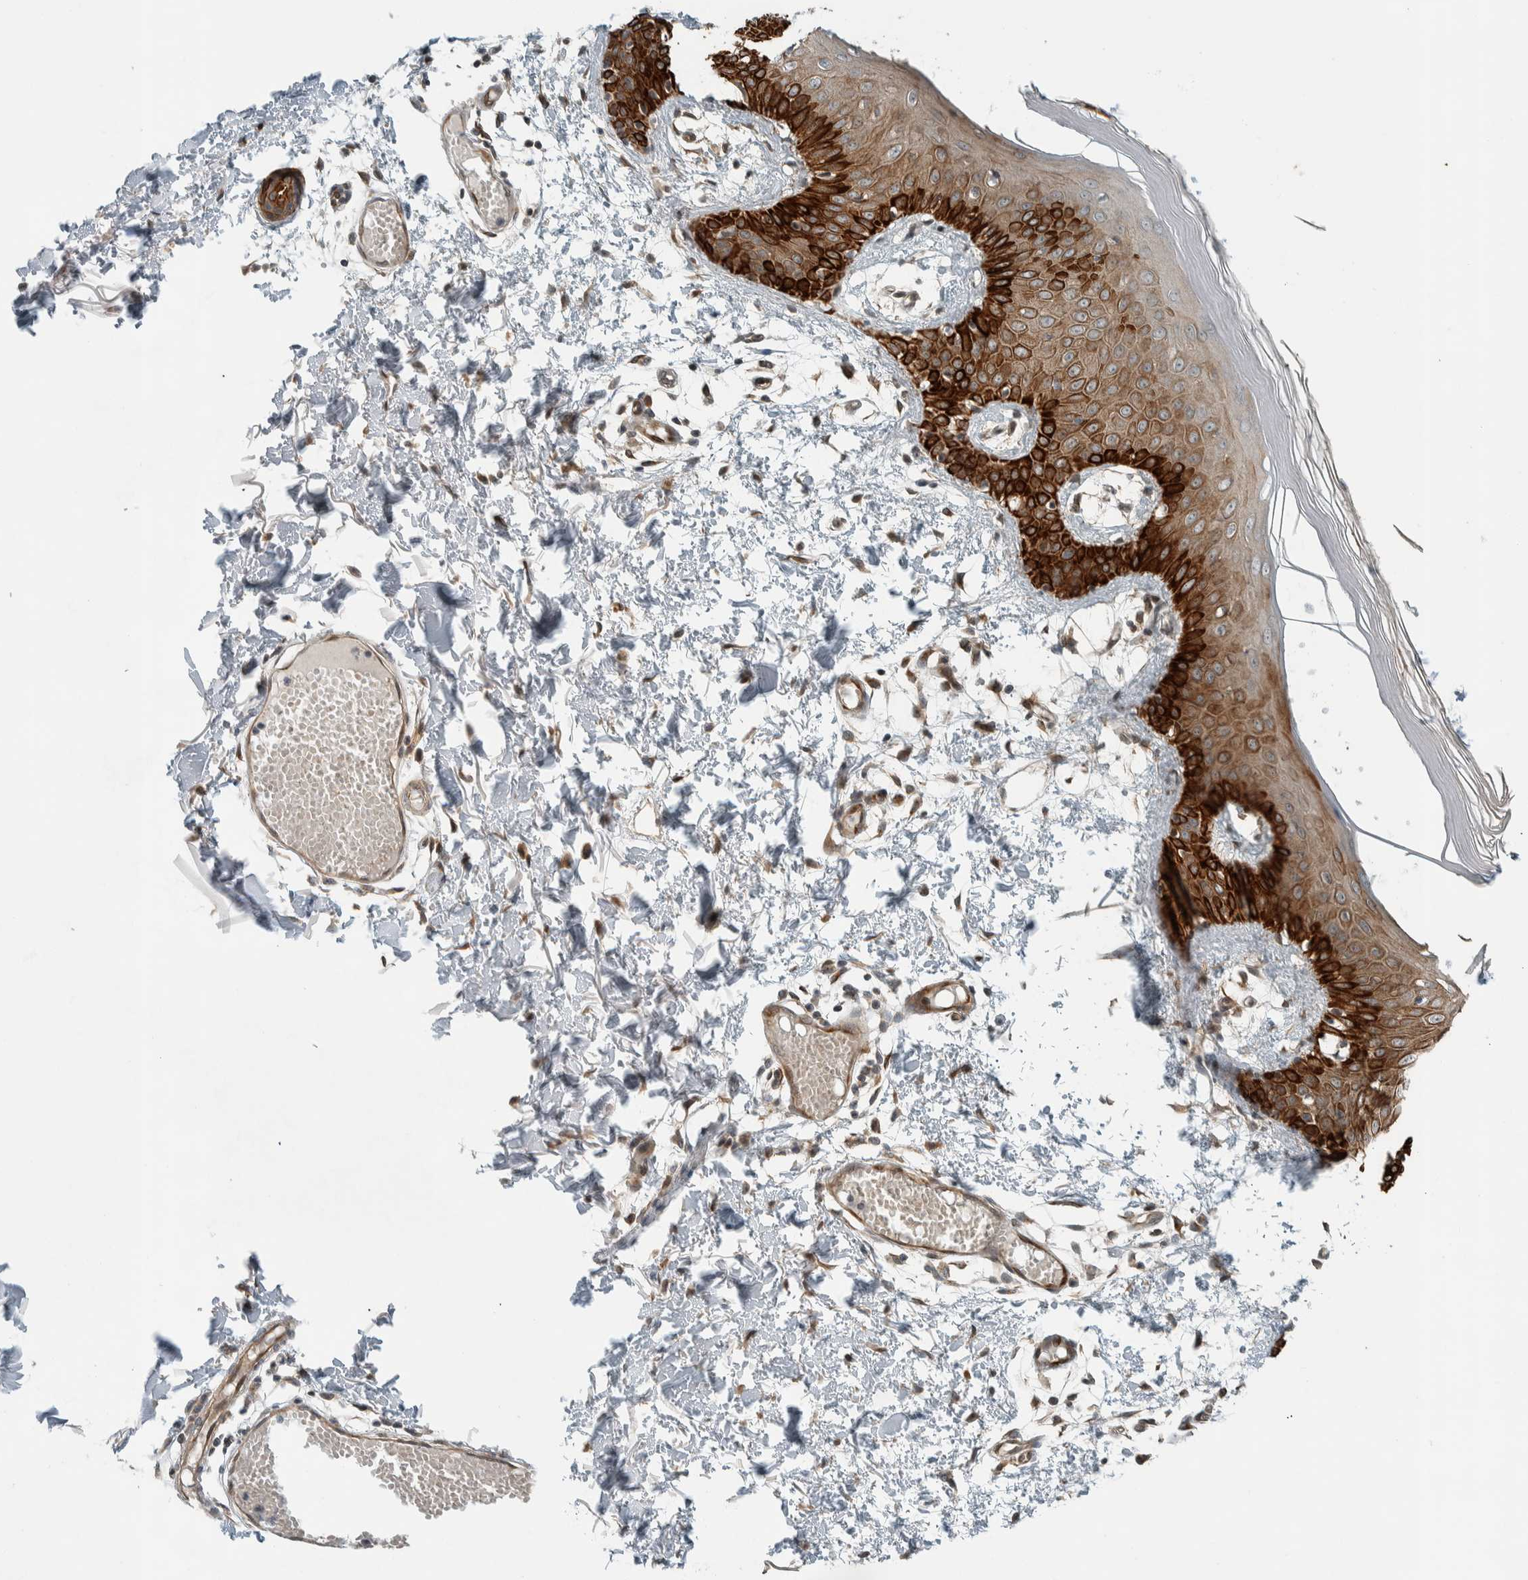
{"staining": {"intensity": "moderate", "quantity": ">75%", "location": "cytoplasmic/membranous"}, "tissue": "skin", "cell_type": "Fibroblasts", "image_type": "normal", "snomed": [{"axis": "morphology", "description": "Normal tissue, NOS"}, {"axis": "topography", "description": "Skin"}], "caption": "A brown stain labels moderate cytoplasmic/membranous positivity of a protein in fibroblasts of normal human skin.", "gene": "STXBP4", "patient": {"sex": "male", "age": 53}}